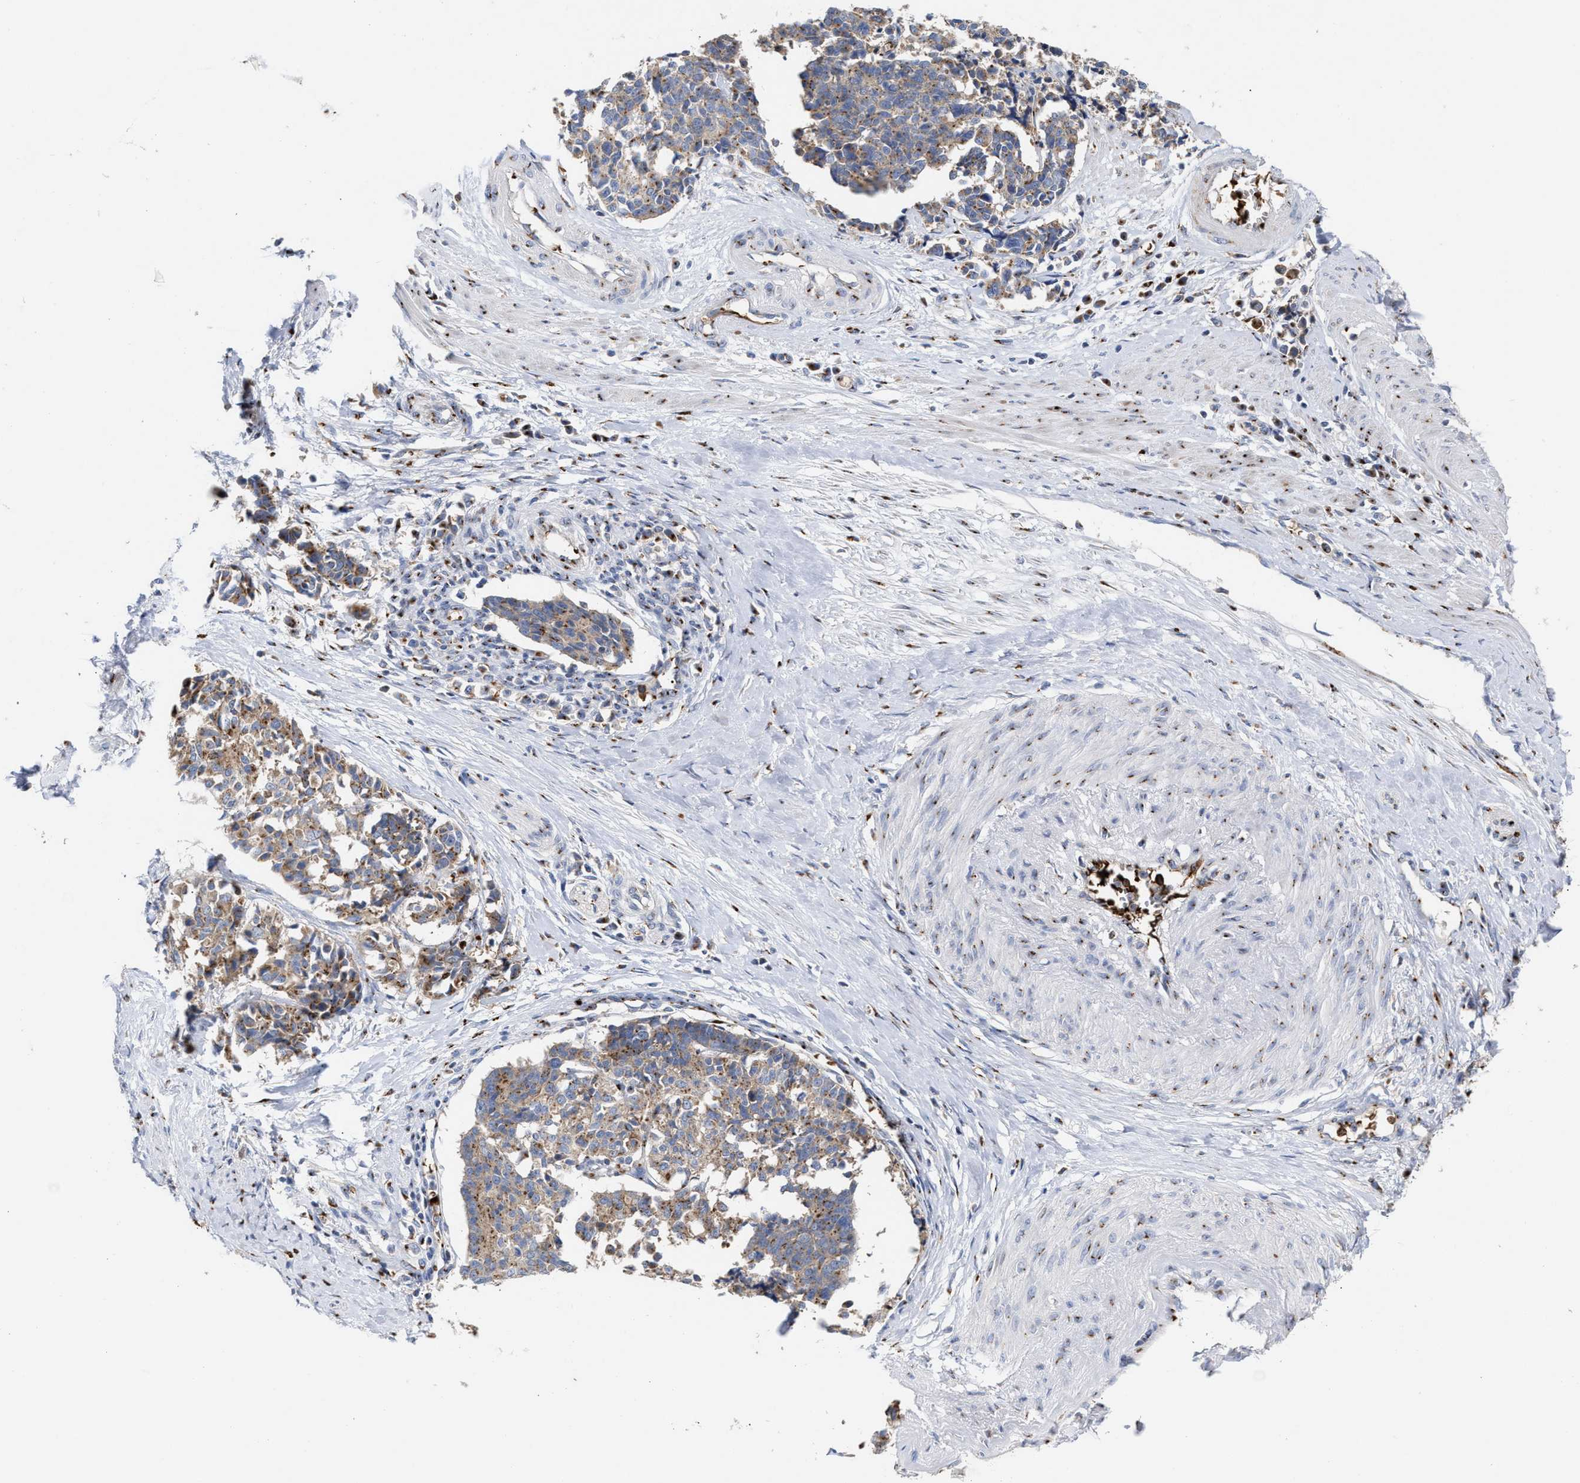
{"staining": {"intensity": "moderate", "quantity": ">75%", "location": "cytoplasmic/membranous"}, "tissue": "cervical cancer", "cell_type": "Tumor cells", "image_type": "cancer", "snomed": [{"axis": "morphology", "description": "Normal tissue, NOS"}, {"axis": "morphology", "description": "Squamous cell carcinoma, NOS"}, {"axis": "topography", "description": "Cervix"}], "caption": "Brown immunohistochemical staining in human squamous cell carcinoma (cervical) reveals moderate cytoplasmic/membranous expression in about >75% of tumor cells.", "gene": "CCL2", "patient": {"sex": "female", "age": 35}}